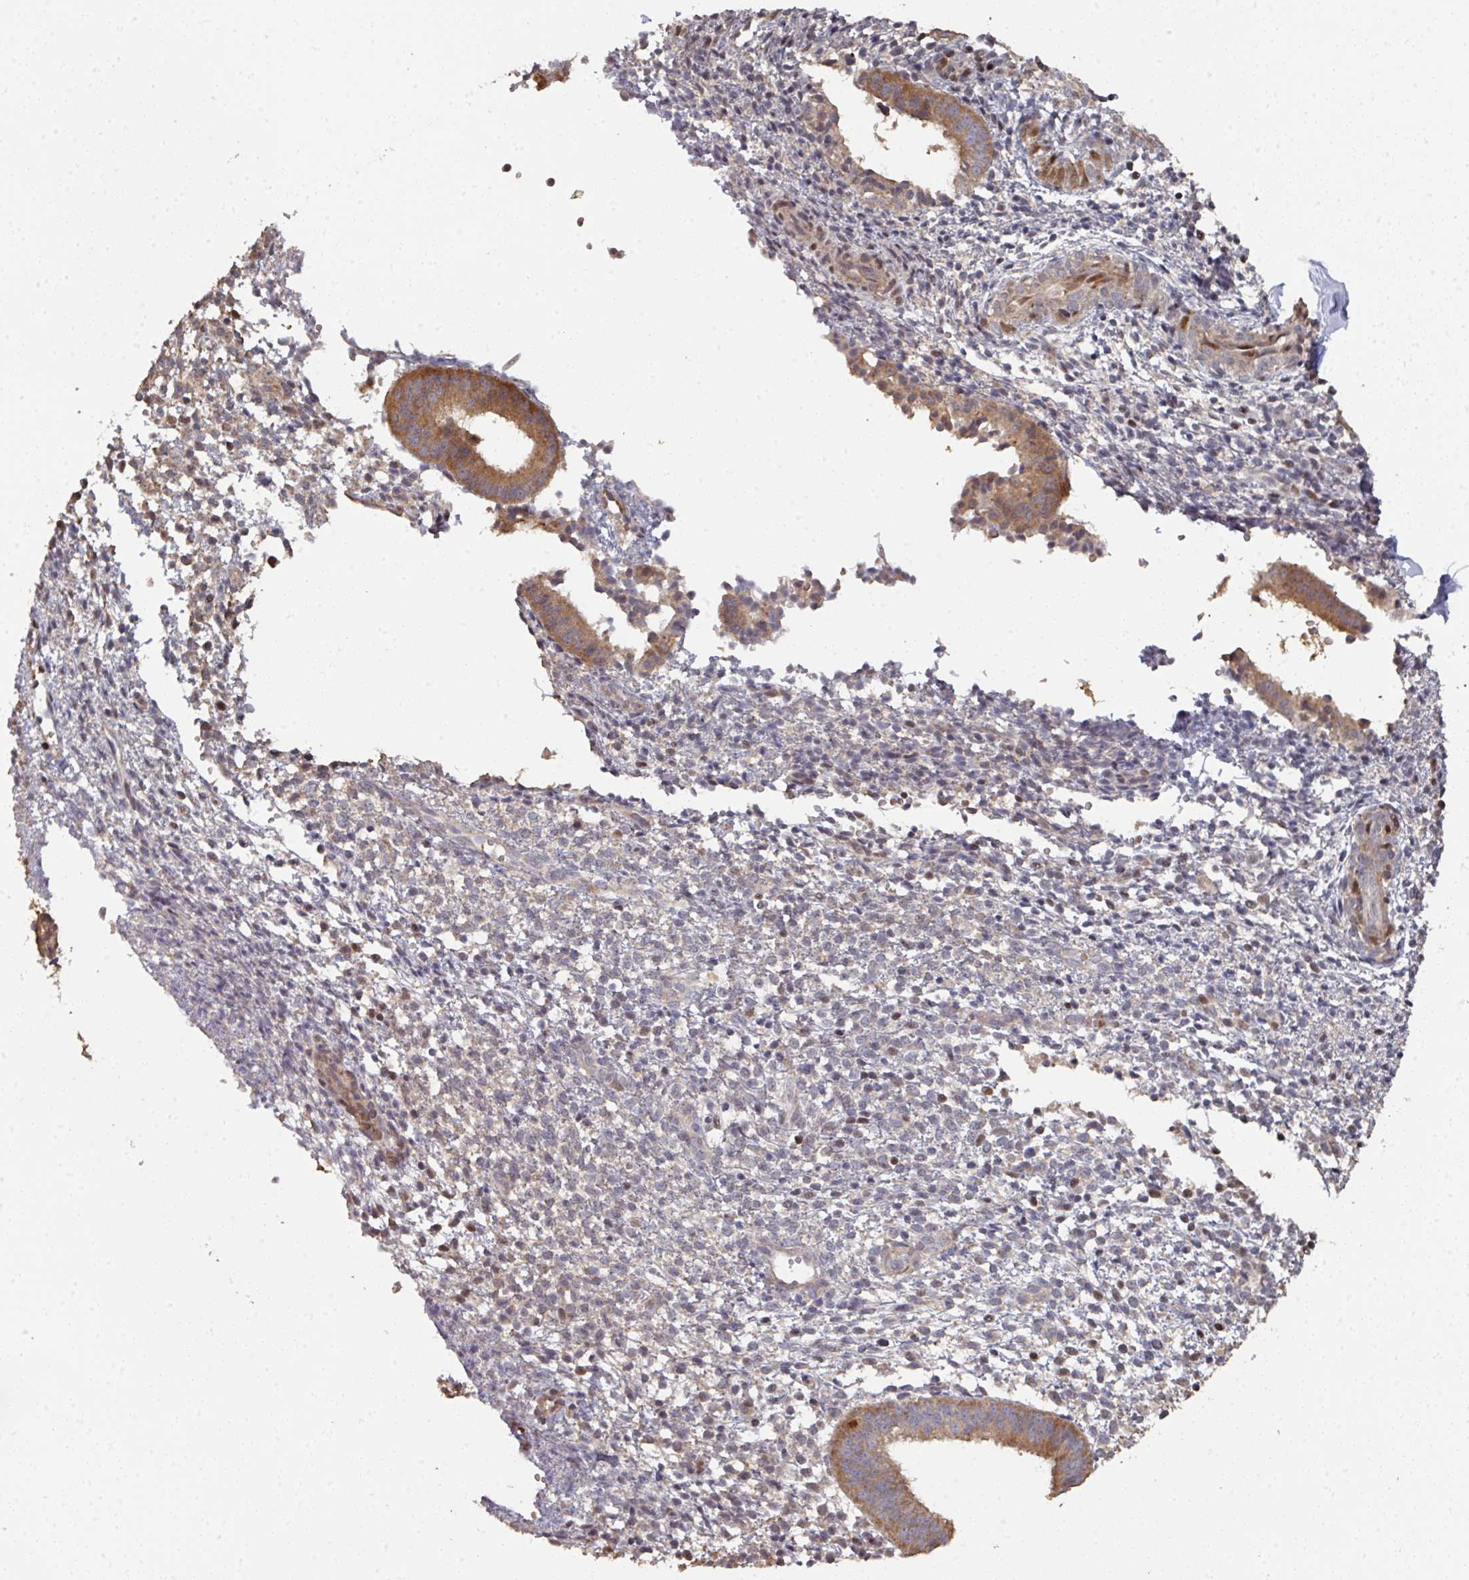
{"staining": {"intensity": "weak", "quantity": "25%-75%", "location": "cytoplasmic/membranous"}, "tissue": "endometrium", "cell_type": "Cells in endometrial stroma", "image_type": "normal", "snomed": [{"axis": "morphology", "description": "Normal tissue, NOS"}, {"axis": "topography", "description": "Endometrium"}], "caption": "A brown stain labels weak cytoplasmic/membranous staining of a protein in cells in endometrial stroma of unremarkable endometrium. The staining is performed using DAB (3,3'-diaminobenzidine) brown chromogen to label protein expression. The nuclei are counter-stained blue using hematoxylin.", "gene": "CA7", "patient": {"sex": "female", "age": 49}}